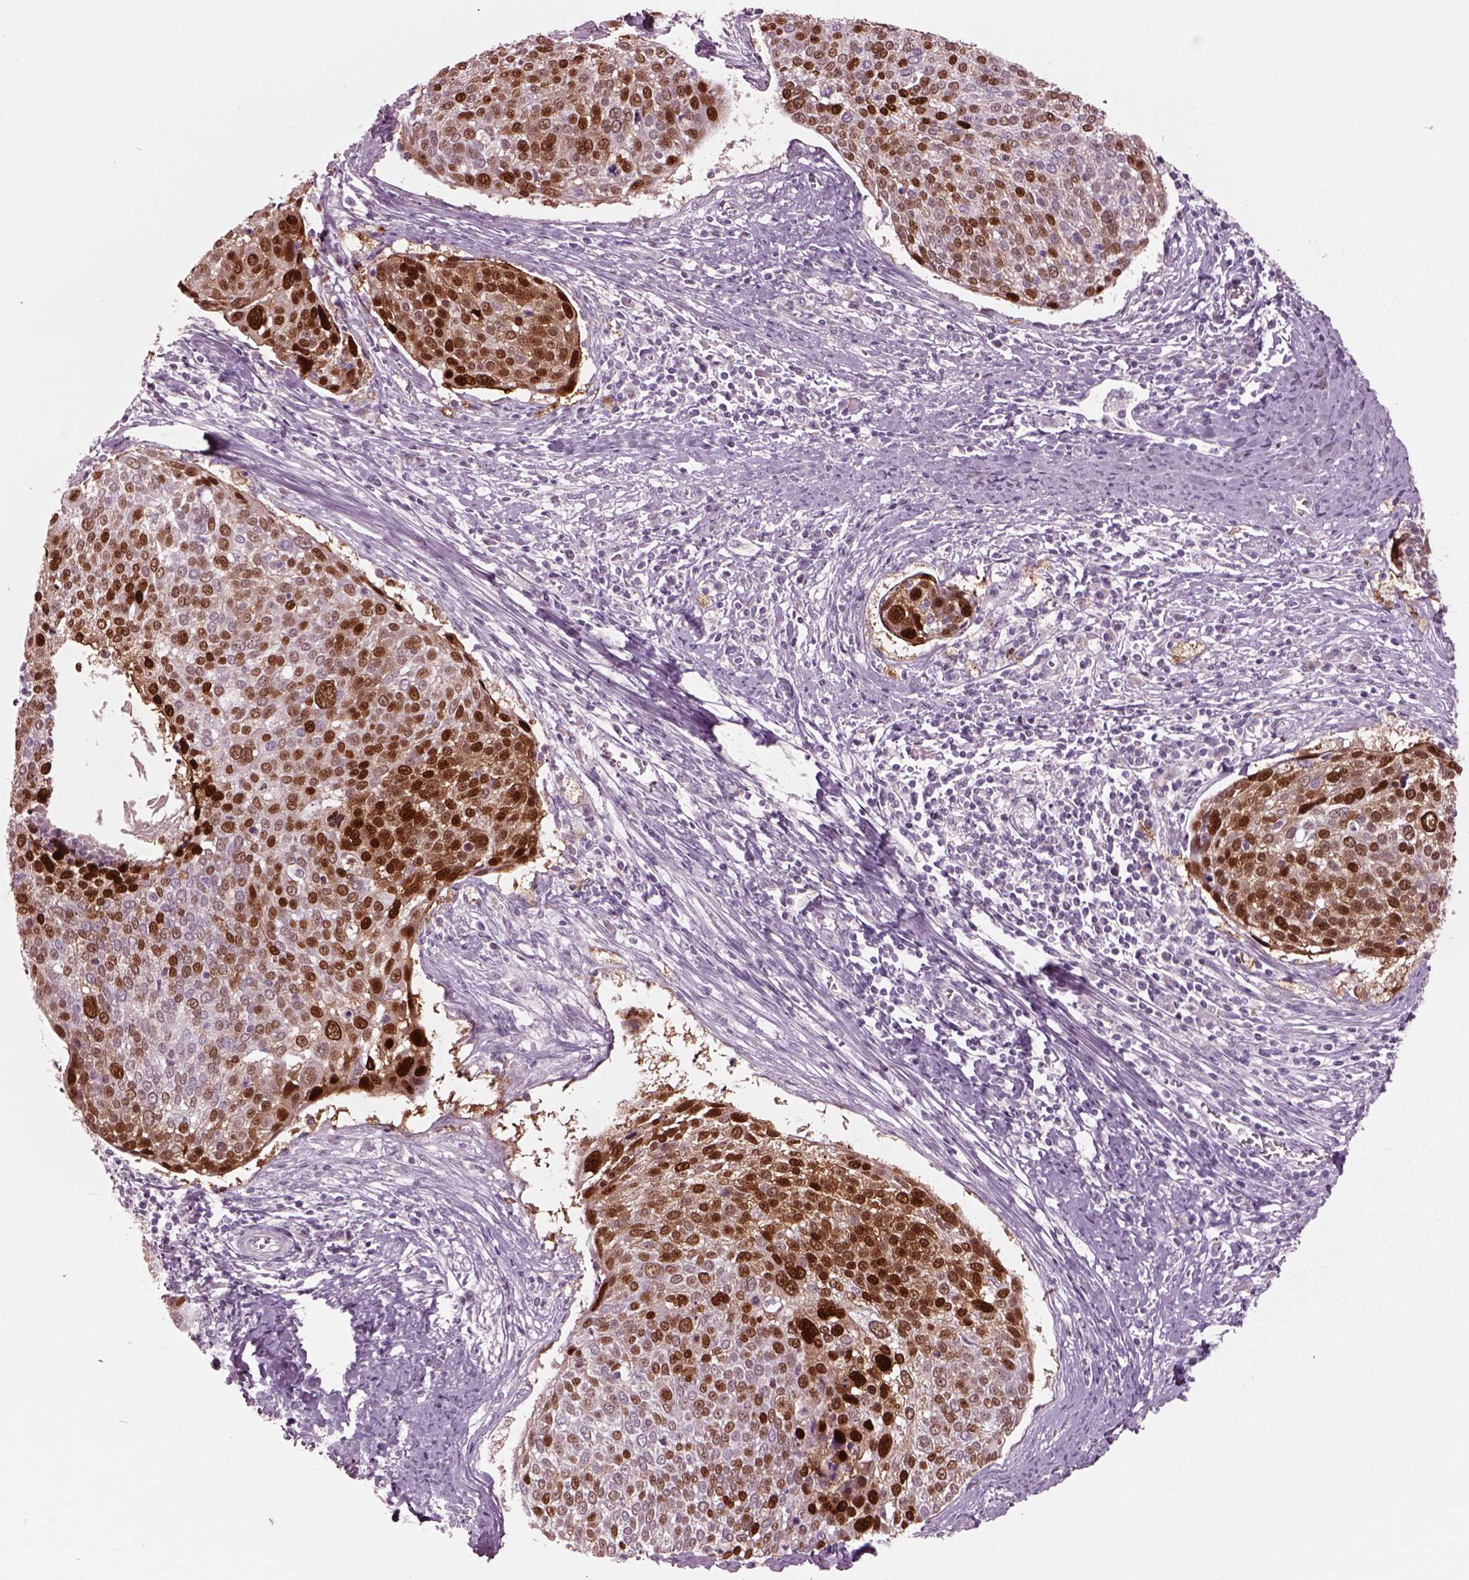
{"staining": {"intensity": "strong", "quantity": ">75%", "location": "nuclear"}, "tissue": "cervical cancer", "cell_type": "Tumor cells", "image_type": "cancer", "snomed": [{"axis": "morphology", "description": "Squamous cell carcinoma, NOS"}, {"axis": "topography", "description": "Cervix"}], "caption": "Immunohistochemical staining of squamous cell carcinoma (cervical) shows high levels of strong nuclear protein expression in approximately >75% of tumor cells.", "gene": "SOX9", "patient": {"sex": "female", "age": 39}}